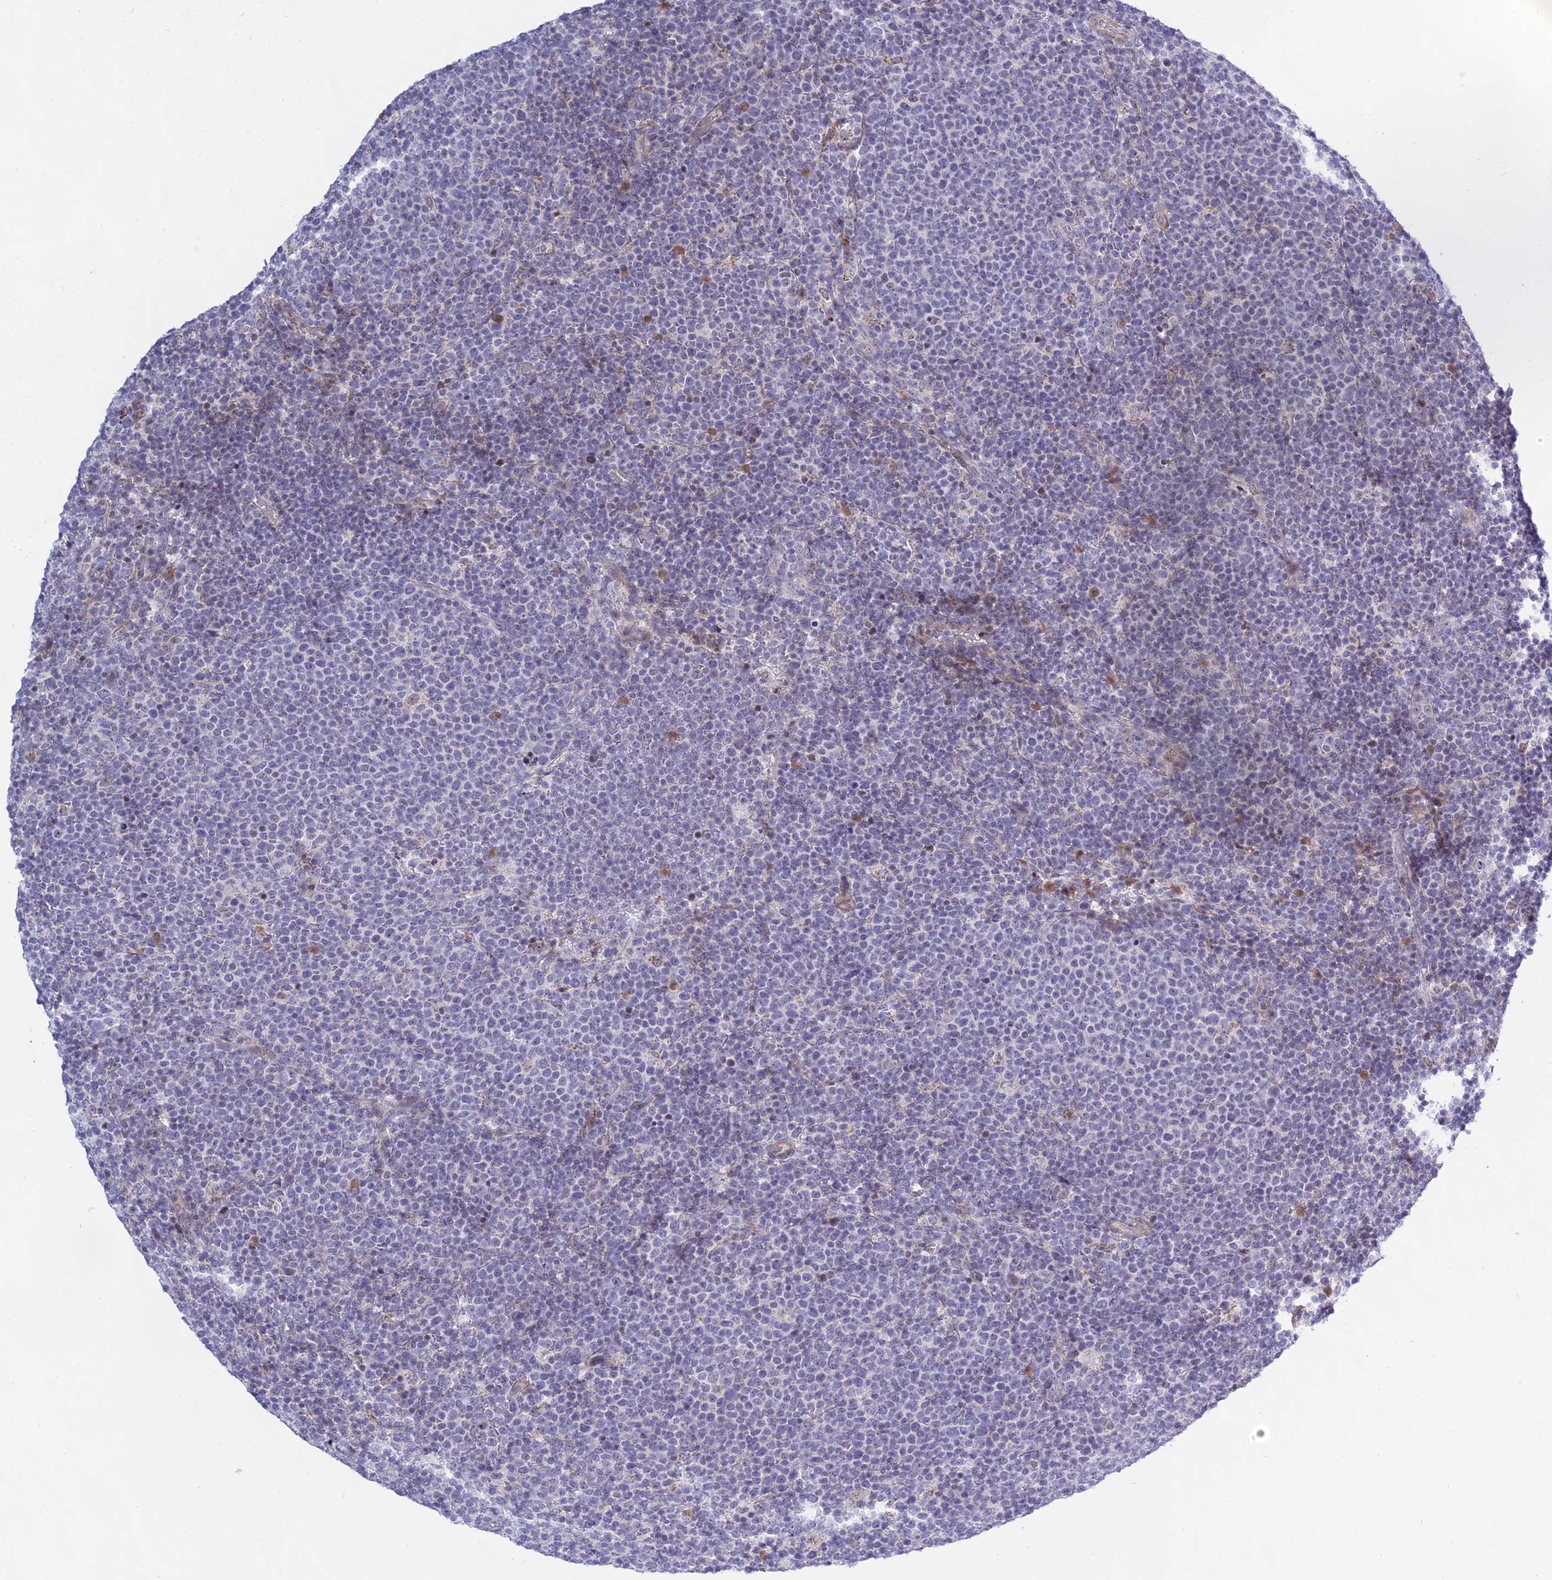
{"staining": {"intensity": "negative", "quantity": "none", "location": "none"}, "tissue": "lymphoma", "cell_type": "Tumor cells", "image_type": "cancer", "snomed": [{"axis": "morphology", "description": "Malignant lymphoma, non-Hodgkin's type, High grade"}, {"axis": "topography", "description": "Lymph node"}], "caption": "An image of lymphoma stained for a protein demonstrates no brown staining in tumor cells.", "gene": "KRR1", "patient": {"sex": "male", "age": 61}}